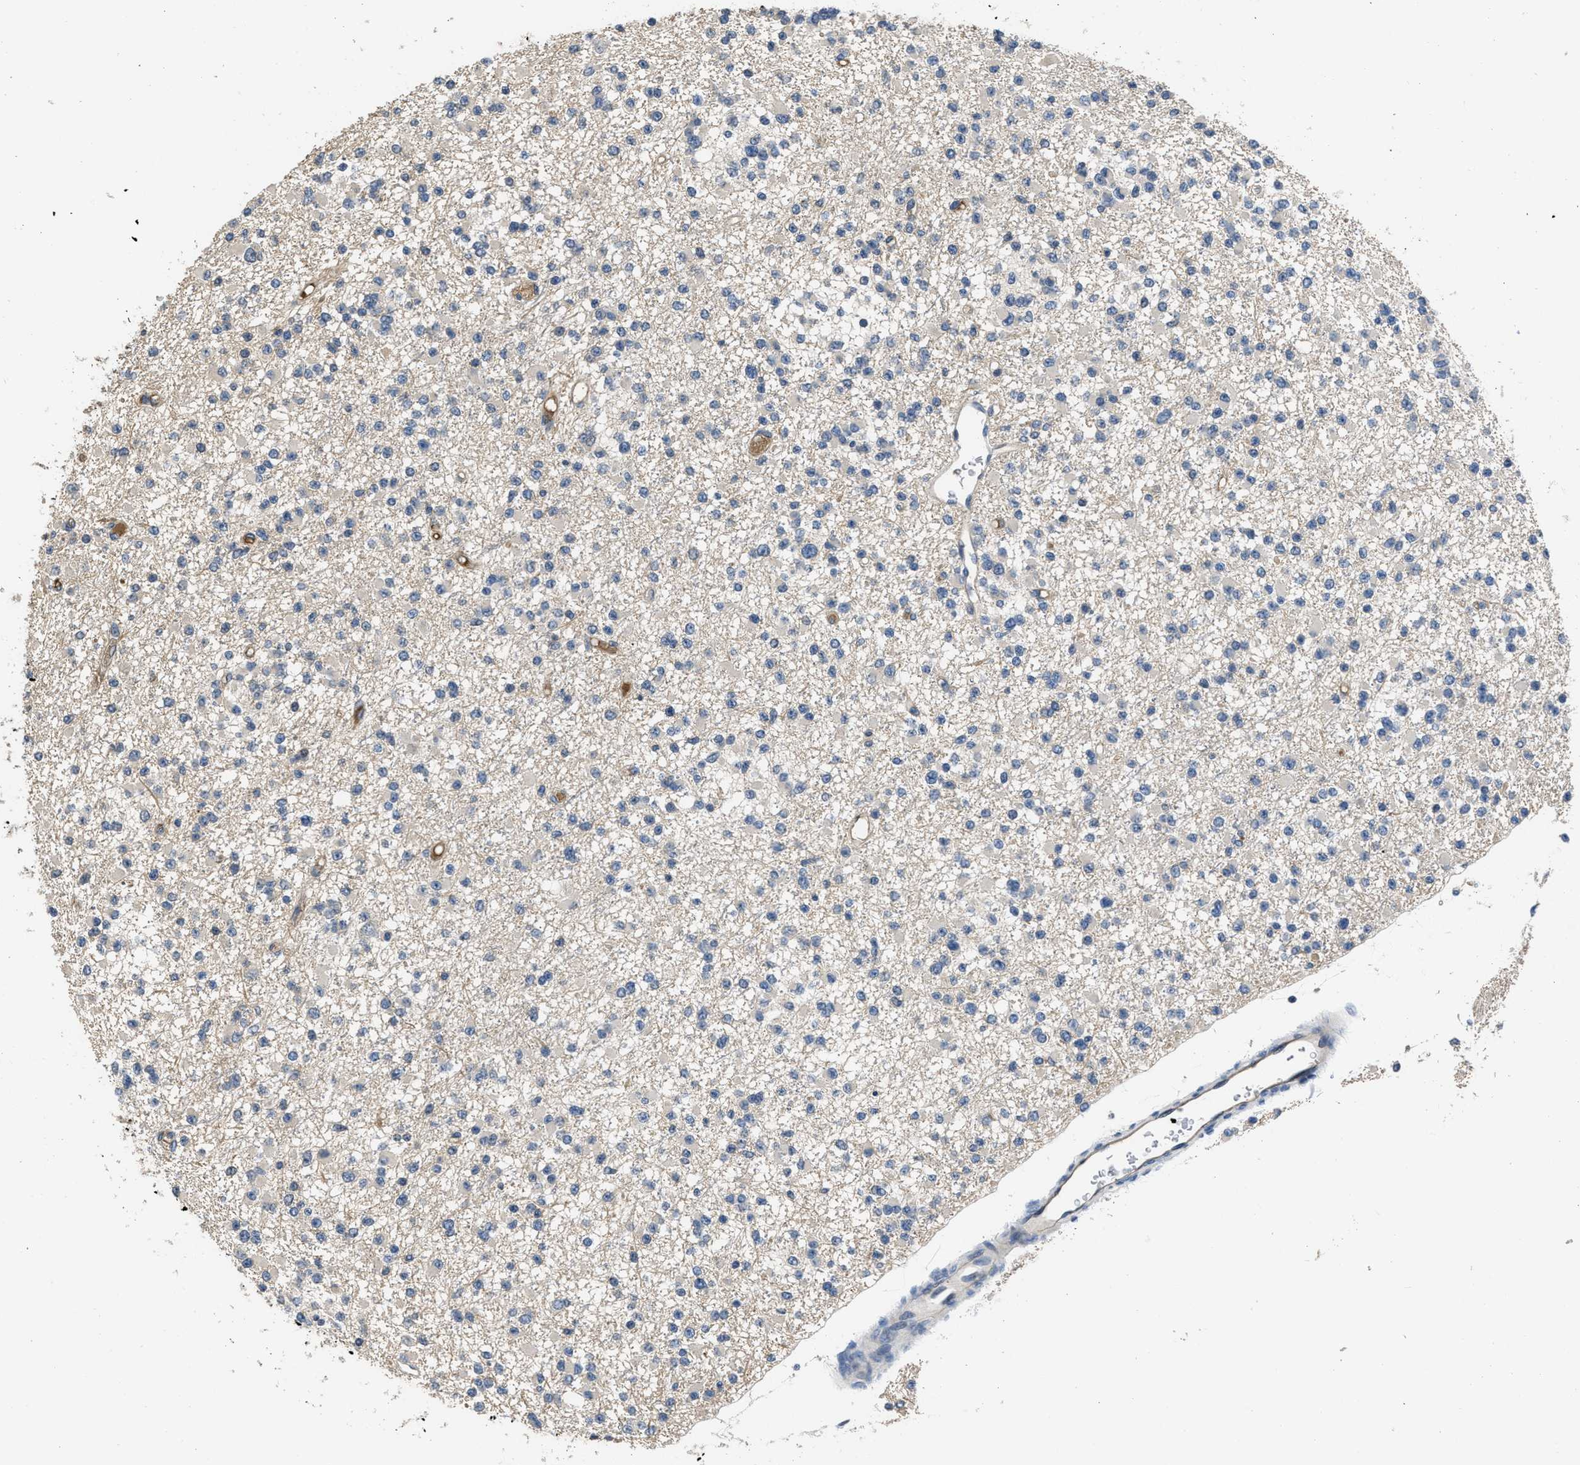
{"staining": {"intensity": "negative", "quantity": "none", "location": "none"}, "tissue": "glioma", "cell_type": "Tumor cells", "image_type": "cancer", "snomed": [{"axis": "morphology", "description": "Glioma, malignant, Low grade"}, {"axis": "topography", "description": "Brain"}], "caption": "A histopathology image of human low-grade glioma (malignant) is negative for staining in tumor cells. (DAB IHC with hematoxylin counter stain).", "gene": "ANGPT1", "patient": {"sex": "female", "age": 22}}